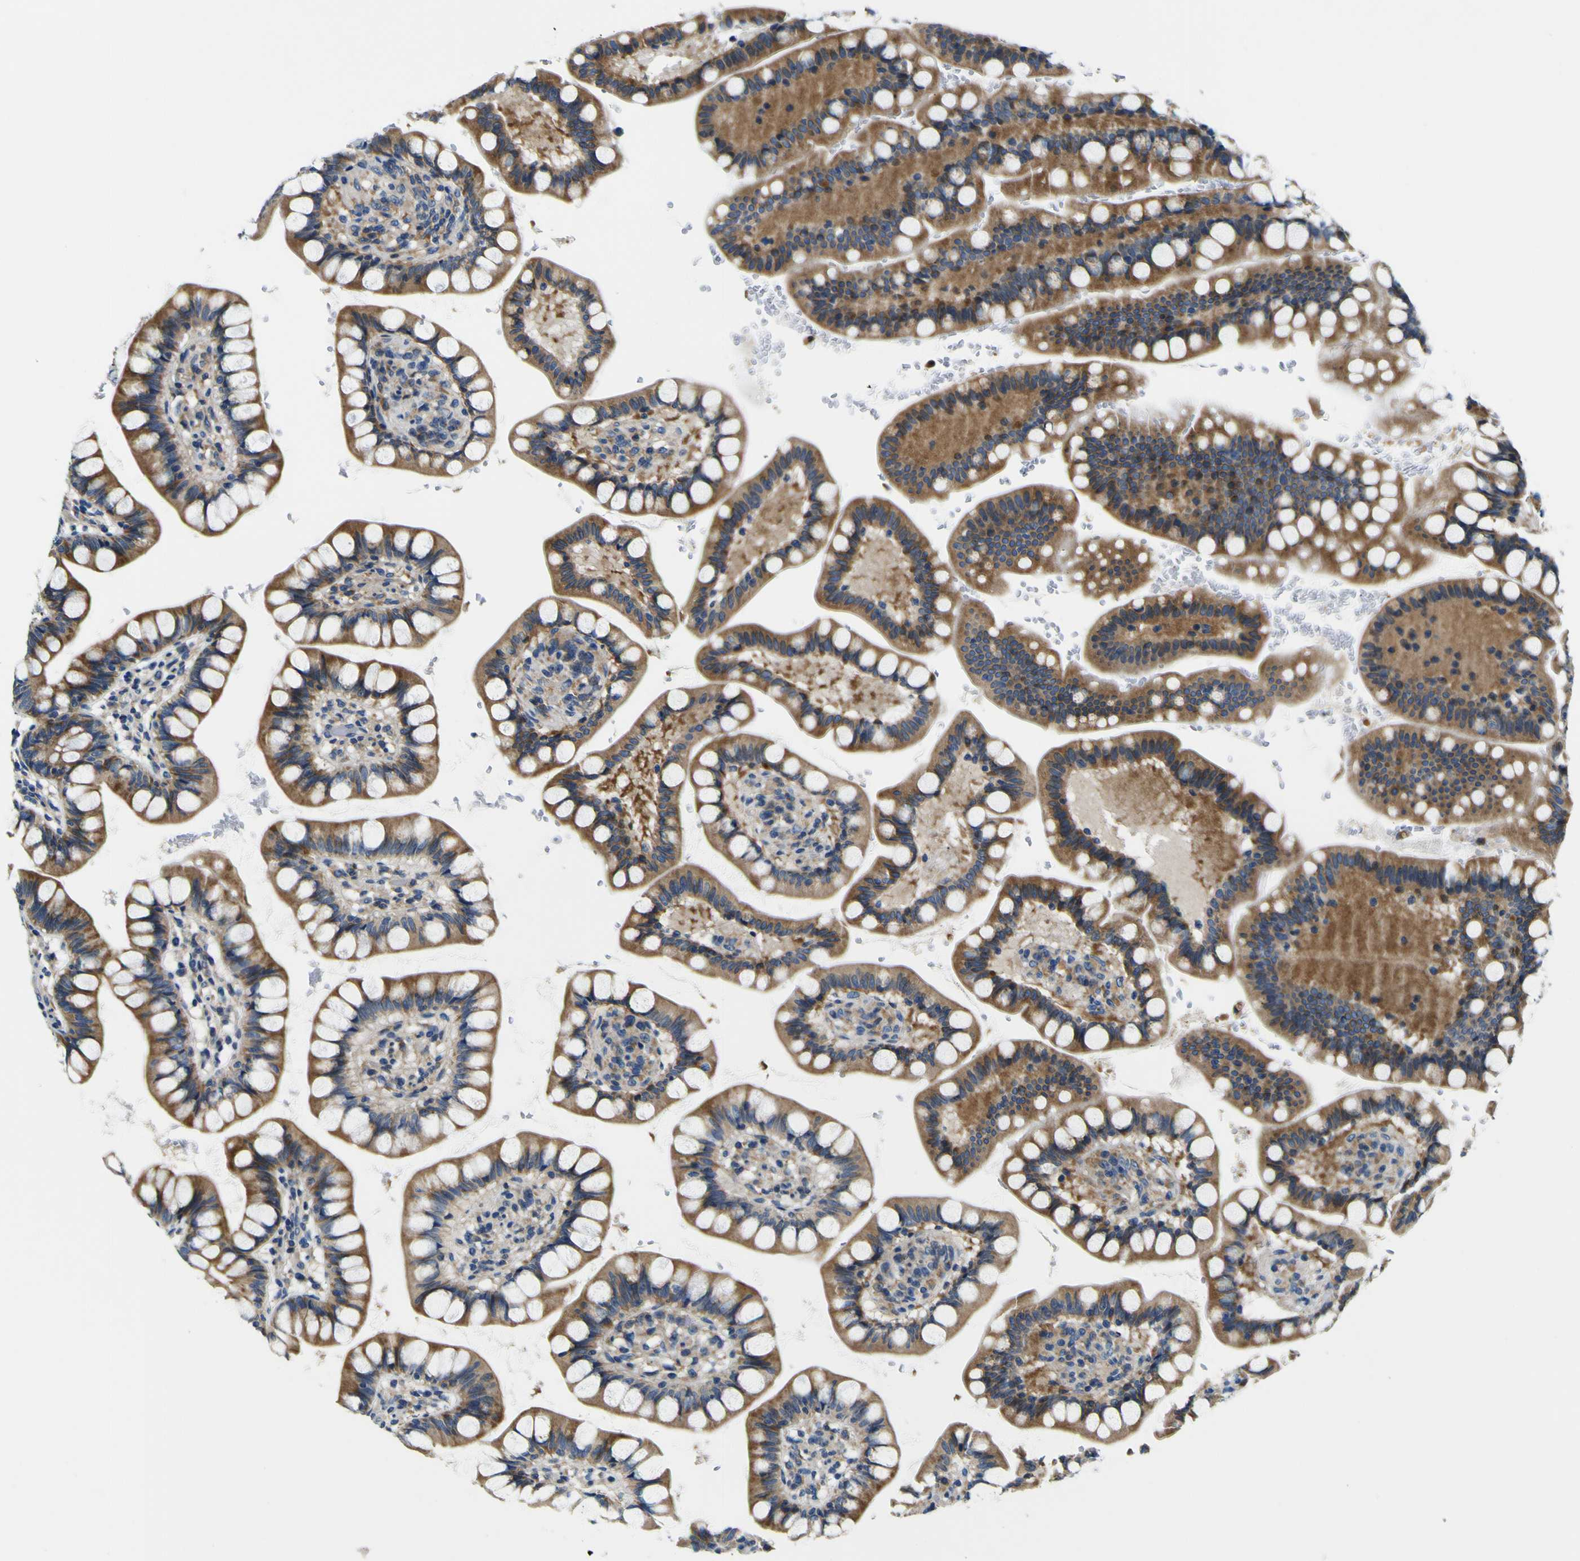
{"staining": {"intensity": "moderate", "quantity": "25%-75%", "location": "cytoplasmic/membranous"}, "tissue": "small intestine", "cell_type": "Glandular cells", "image_type": "normal", "snomed": [{"axis": "morphology", "description": "Normal tissue, NOS"}, {"axis": "topography", "description": "Small intestine"}], "caption": "Brown immunohistochemical staining in normal human small intestine exhibits moderate cytoplasmic/membranous expression in approximately 25%-75% of glandular cells. The staining is performed using DAB brown chromogen to label protein expression. The nuclei are counter-stained blue using hematoxylin.", "gene": "CLSTN1", "patient": {"sex": "female", "age": 58}}